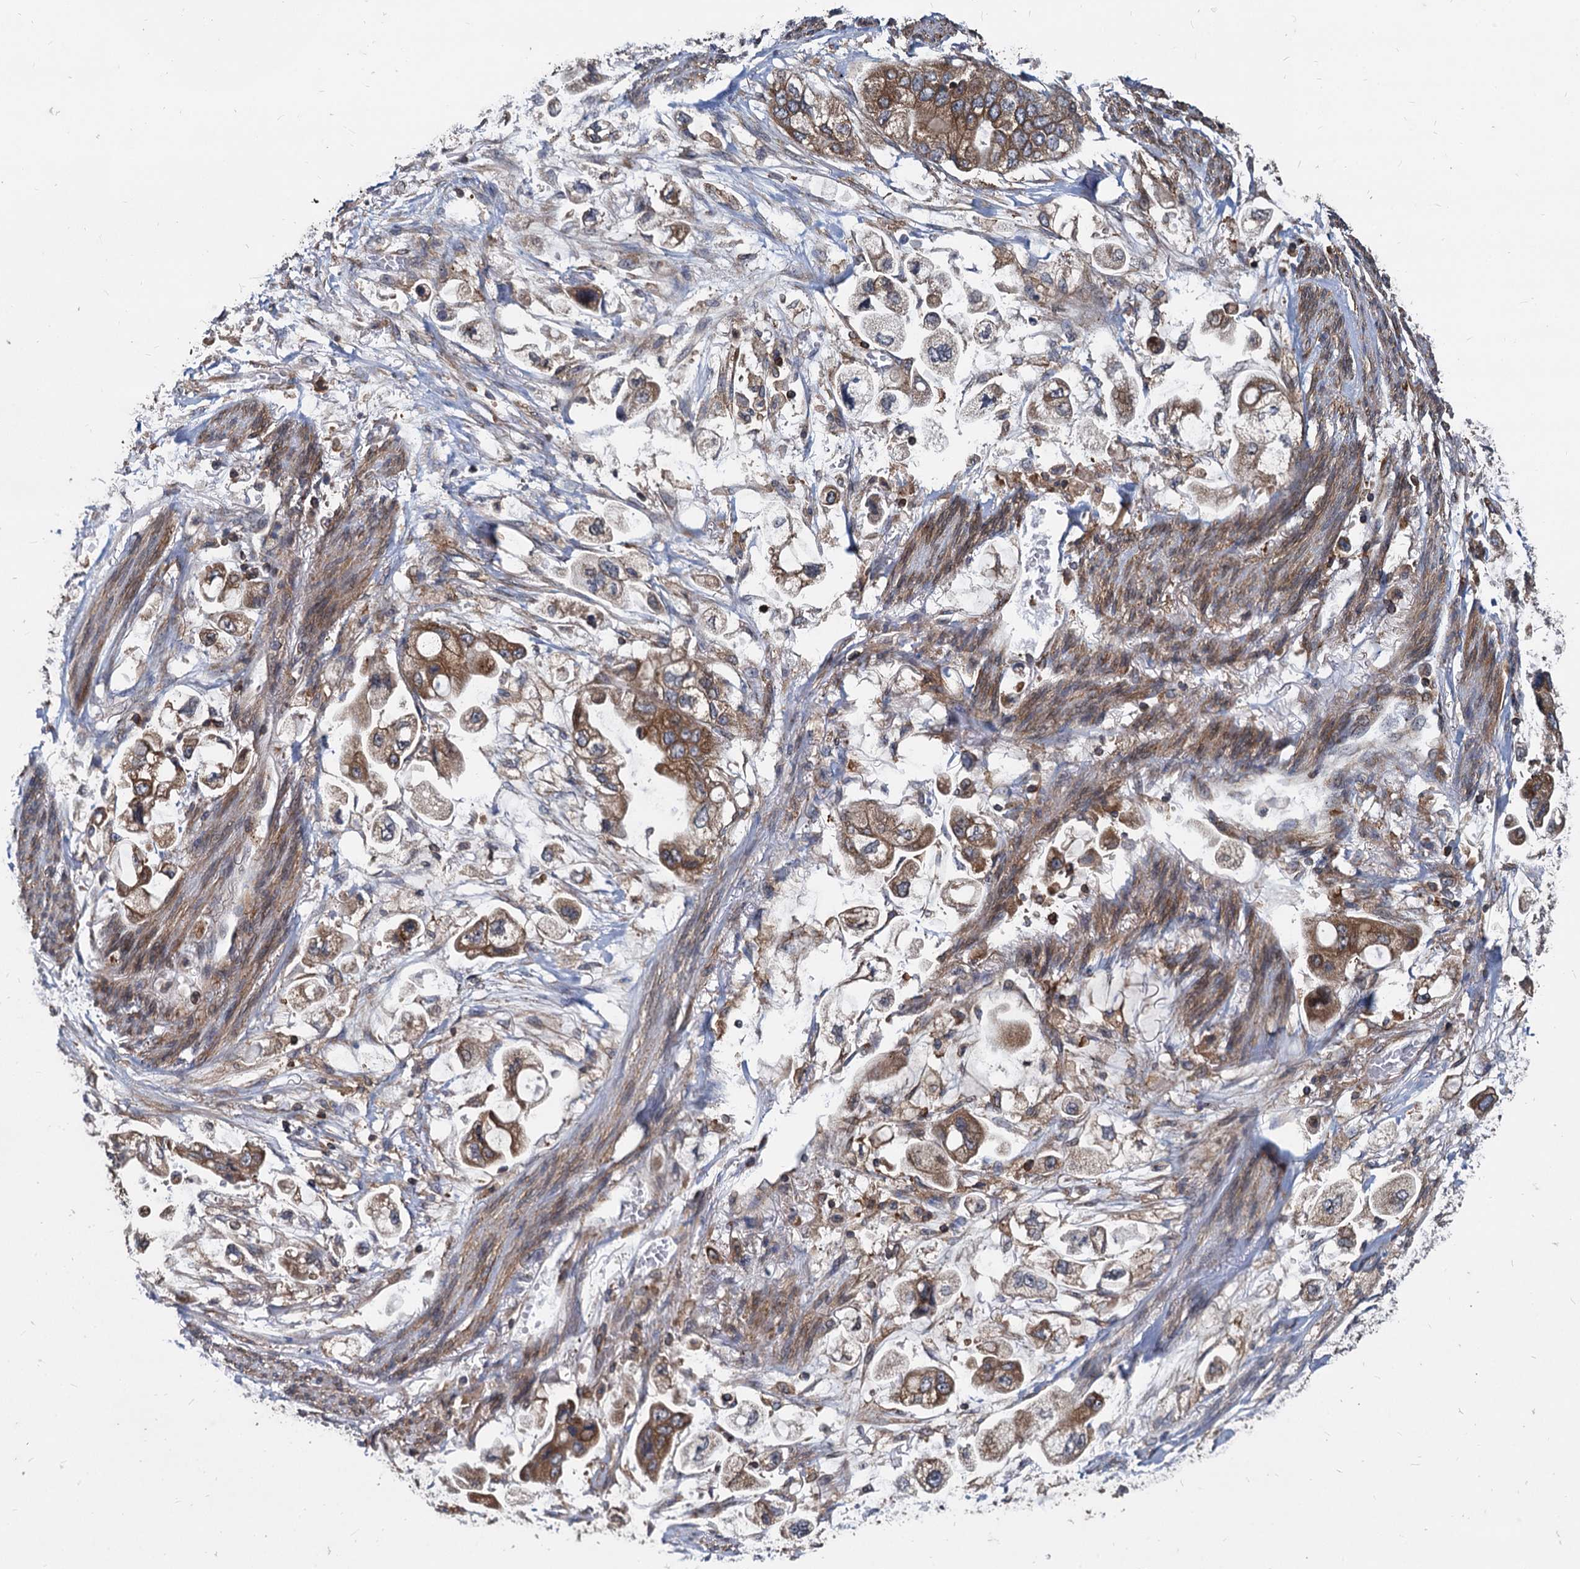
{"staining": {"intensity": "moderate", "quantity": ">75%", "location": "cytoplasmic/membranous"}, "tissue": "stomach cancer", "cell_type": "Tumor cells", "image_type": "cancer", "snomed": [{"axis": "morphology", "description": "Adenocarcinoma, NOS"}, {"axis": "topography", "description": "Stomach"}], "caption": "IHC (DAB) staining of human stomach adenocarcinoma displays moderate cytoplasmic/membranous protein expression in about >75% of tumor cells. (Stains: DAB (3,3'-diaminobenzidine) in brown, nuclei in blue, Microscopy: brightfield microscopy at high magnification).", "gene": "STIM1", "patient": {"sex": "male", "age": 62}}